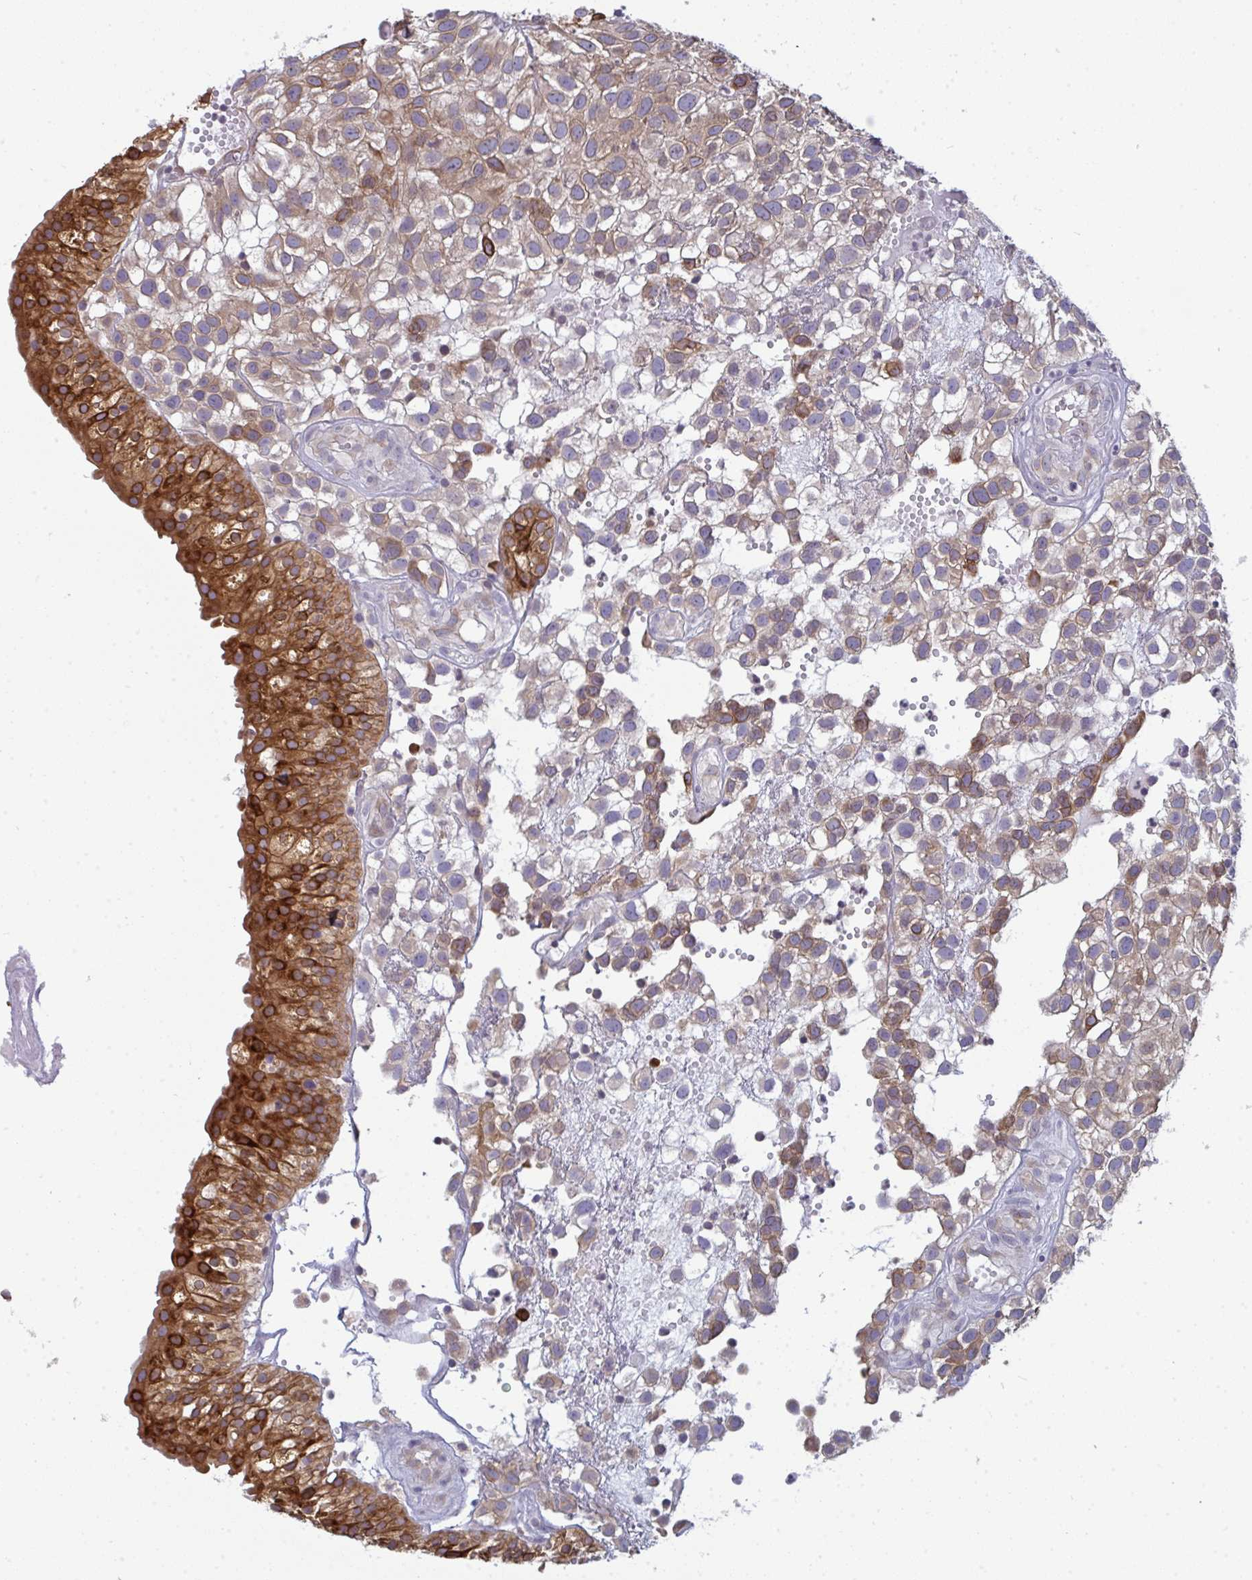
{"staining": {"intensity": "moderate", "quantity": ">75%", "location": "cytoplasmic/membranous"}, "tissue": "urothelial cancer", "cell_type": "Tumor cells", "image_type": "cancer", "snomed": [{"axis": "morphology", "description": "Urothelial carcinoma, High grade"}, {"axis": "topography", "description": "Urinary bladder"}], "caption": "Urothelial cancer was stained to show a protein in brown. There is medium levels of moderate cytoplasmic/membranous positivity in approximately >75% of tumor cells.", "gene": "LYSMD4", "patient": {"sex": "male", "age": 56}}